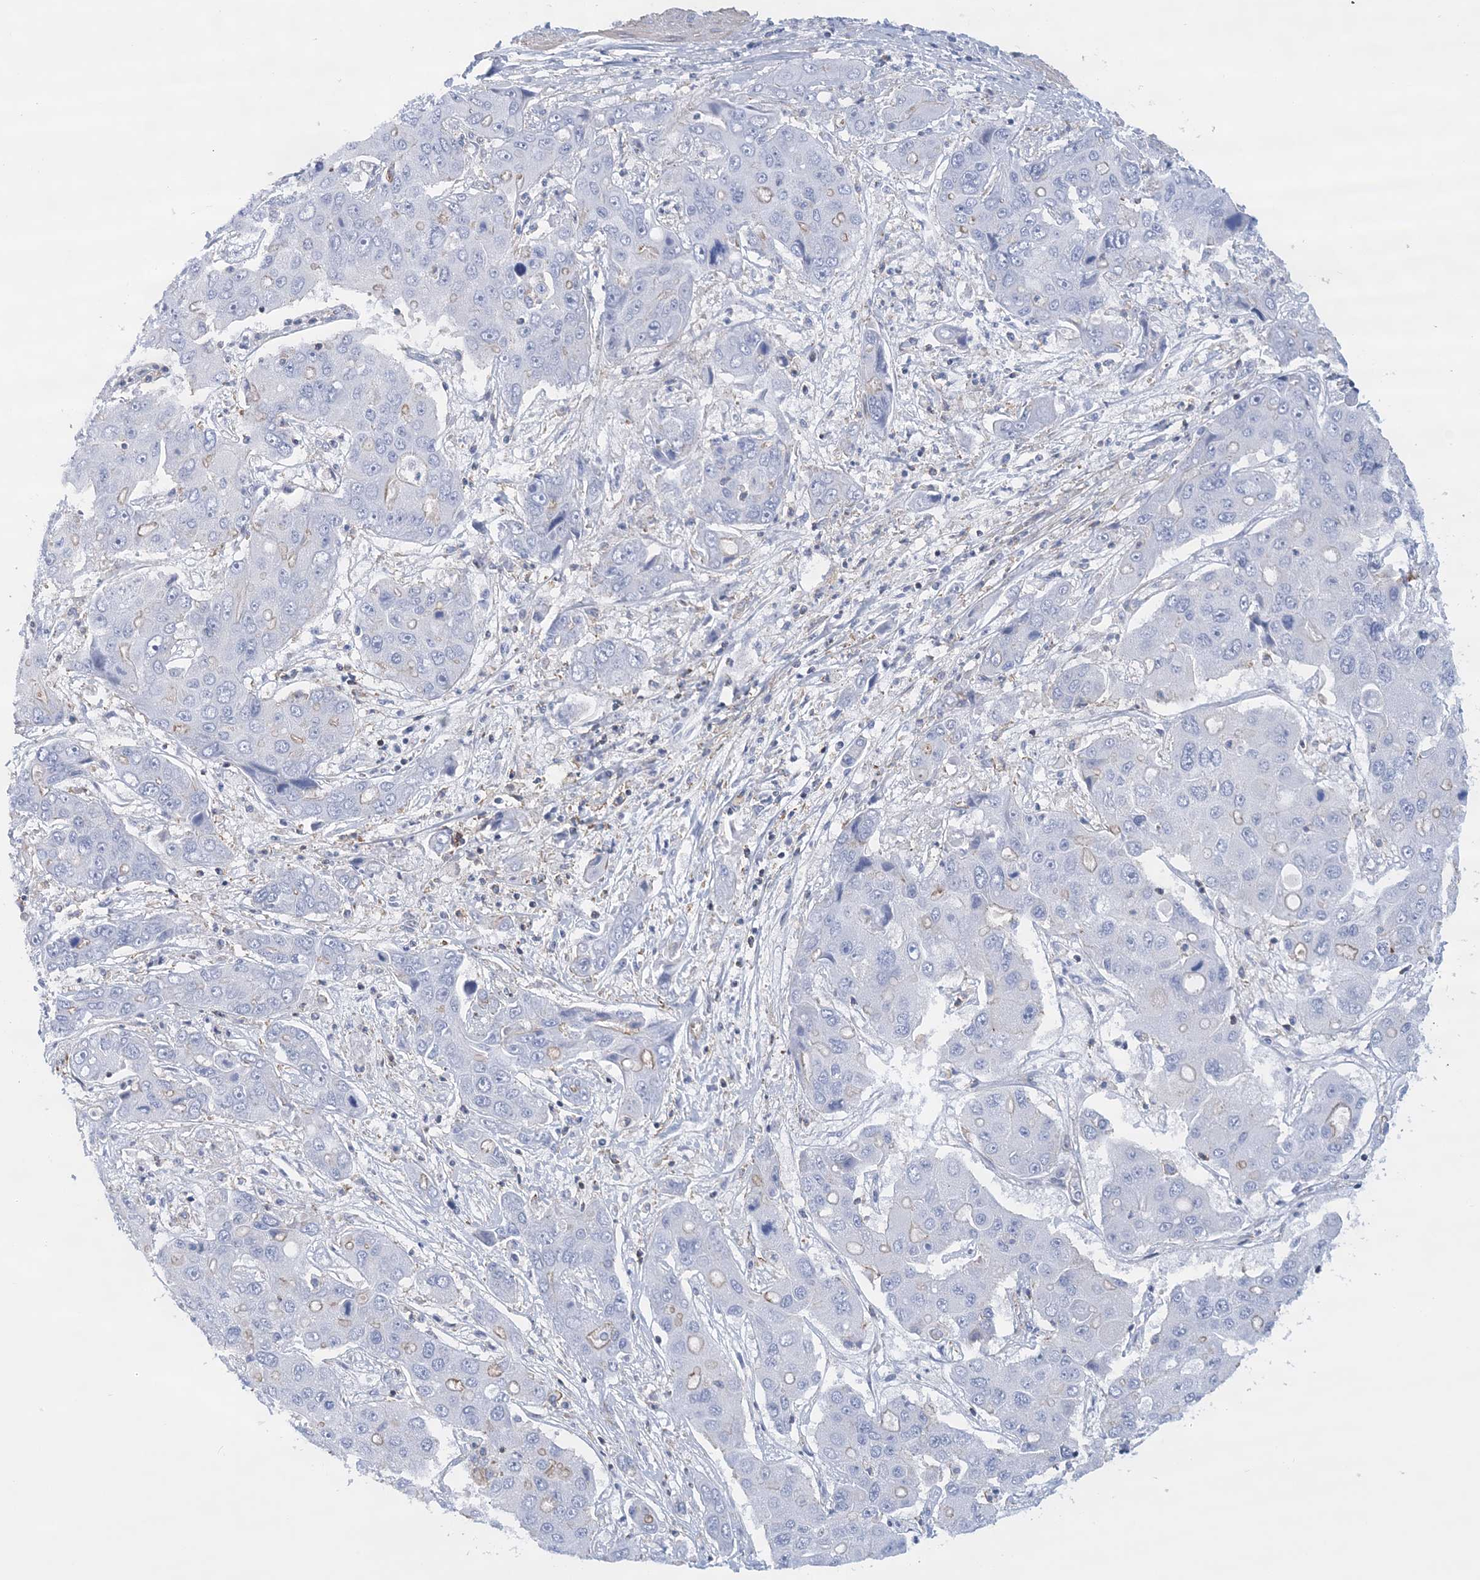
{"staining": {"intensity": "weak", "quantity": "<25%", "location": "cytoplasmic/membranous"}, "tissue": "liver cancer", "cell_type": "Tumor cells", "image_type": "cancer", "snomed": [{"axis": "morphology", "description": "Cholangiocarcinoma"}, {"axis": "topography", "description": "Liver"}], "caption": "Immunohistochemistry micrograph of human cholangiocarcinoma (liver) stained for a protein (brown), which displays no expression in tumor cells.", "gene": "C11orf21", "patient": {"sex": "male", "age": 67}}